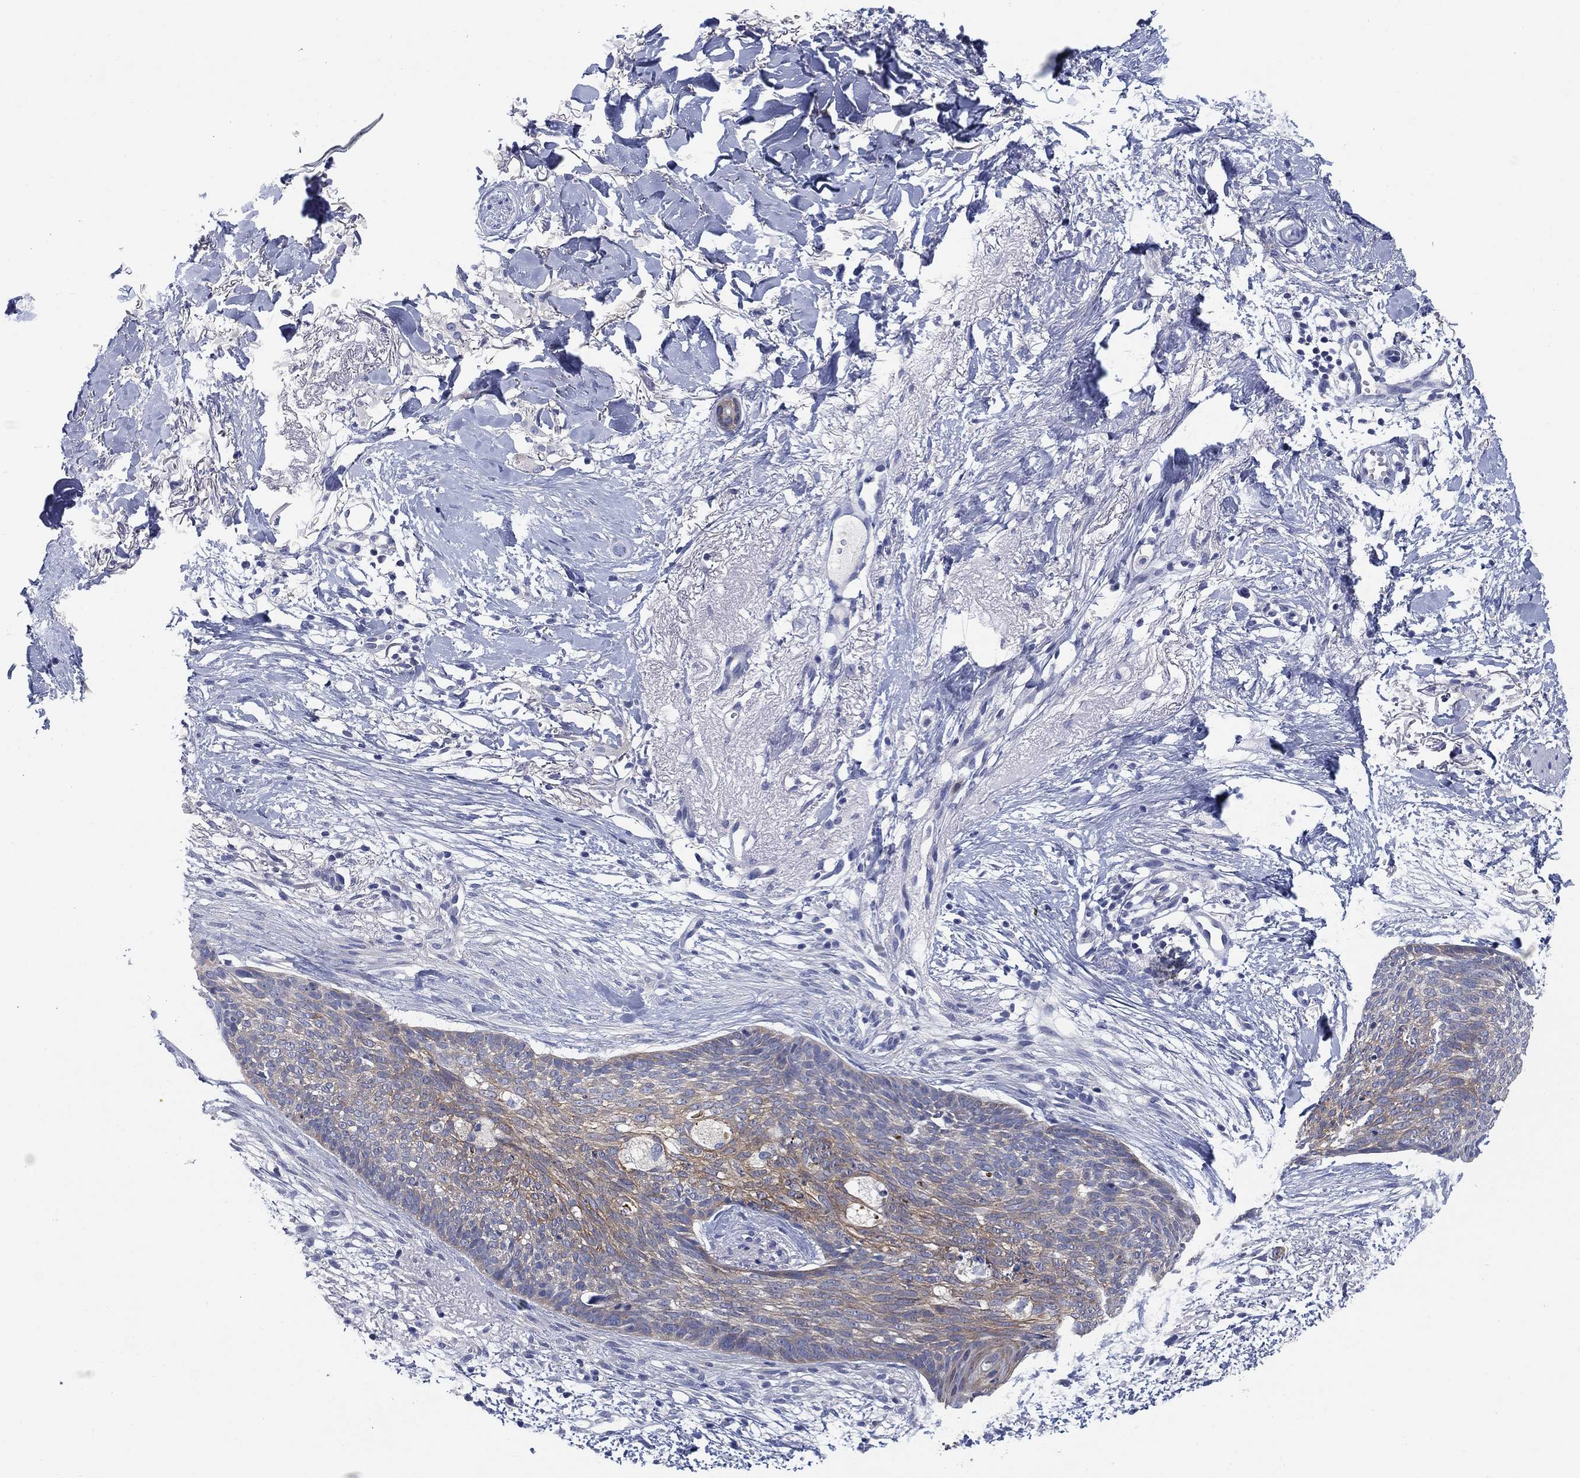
{"staining": {"intensity": "weak", "quantity": "25%-75%", "location": "cytoplasmic/membranous"}, "tissue": "skin cancer", "cell_type": "Tumor cells", "image_type": "cancer", "snomed": [{"axis": "morphology", "description": "Normal tissue, NOS"}, {"axis": "morphology", "description": "Basal cell carcinoma"}, {"axis": "topography", "description": "Skin"}], "caption": "The immunohistochemical stain labels weak cytoplasmic/membranous positivity in tumor cells of skin cancer (basal cell carcinoma) tissue. The staining was performed using DAB (3,3'-diaminobenzidine) to visualize the protein expression in brown, while the nuclei were stained in blue with hematoxylin (Magnification: 20x).", "gene": "CLUL1", "patient": {"sex": "male", "age": 84}}